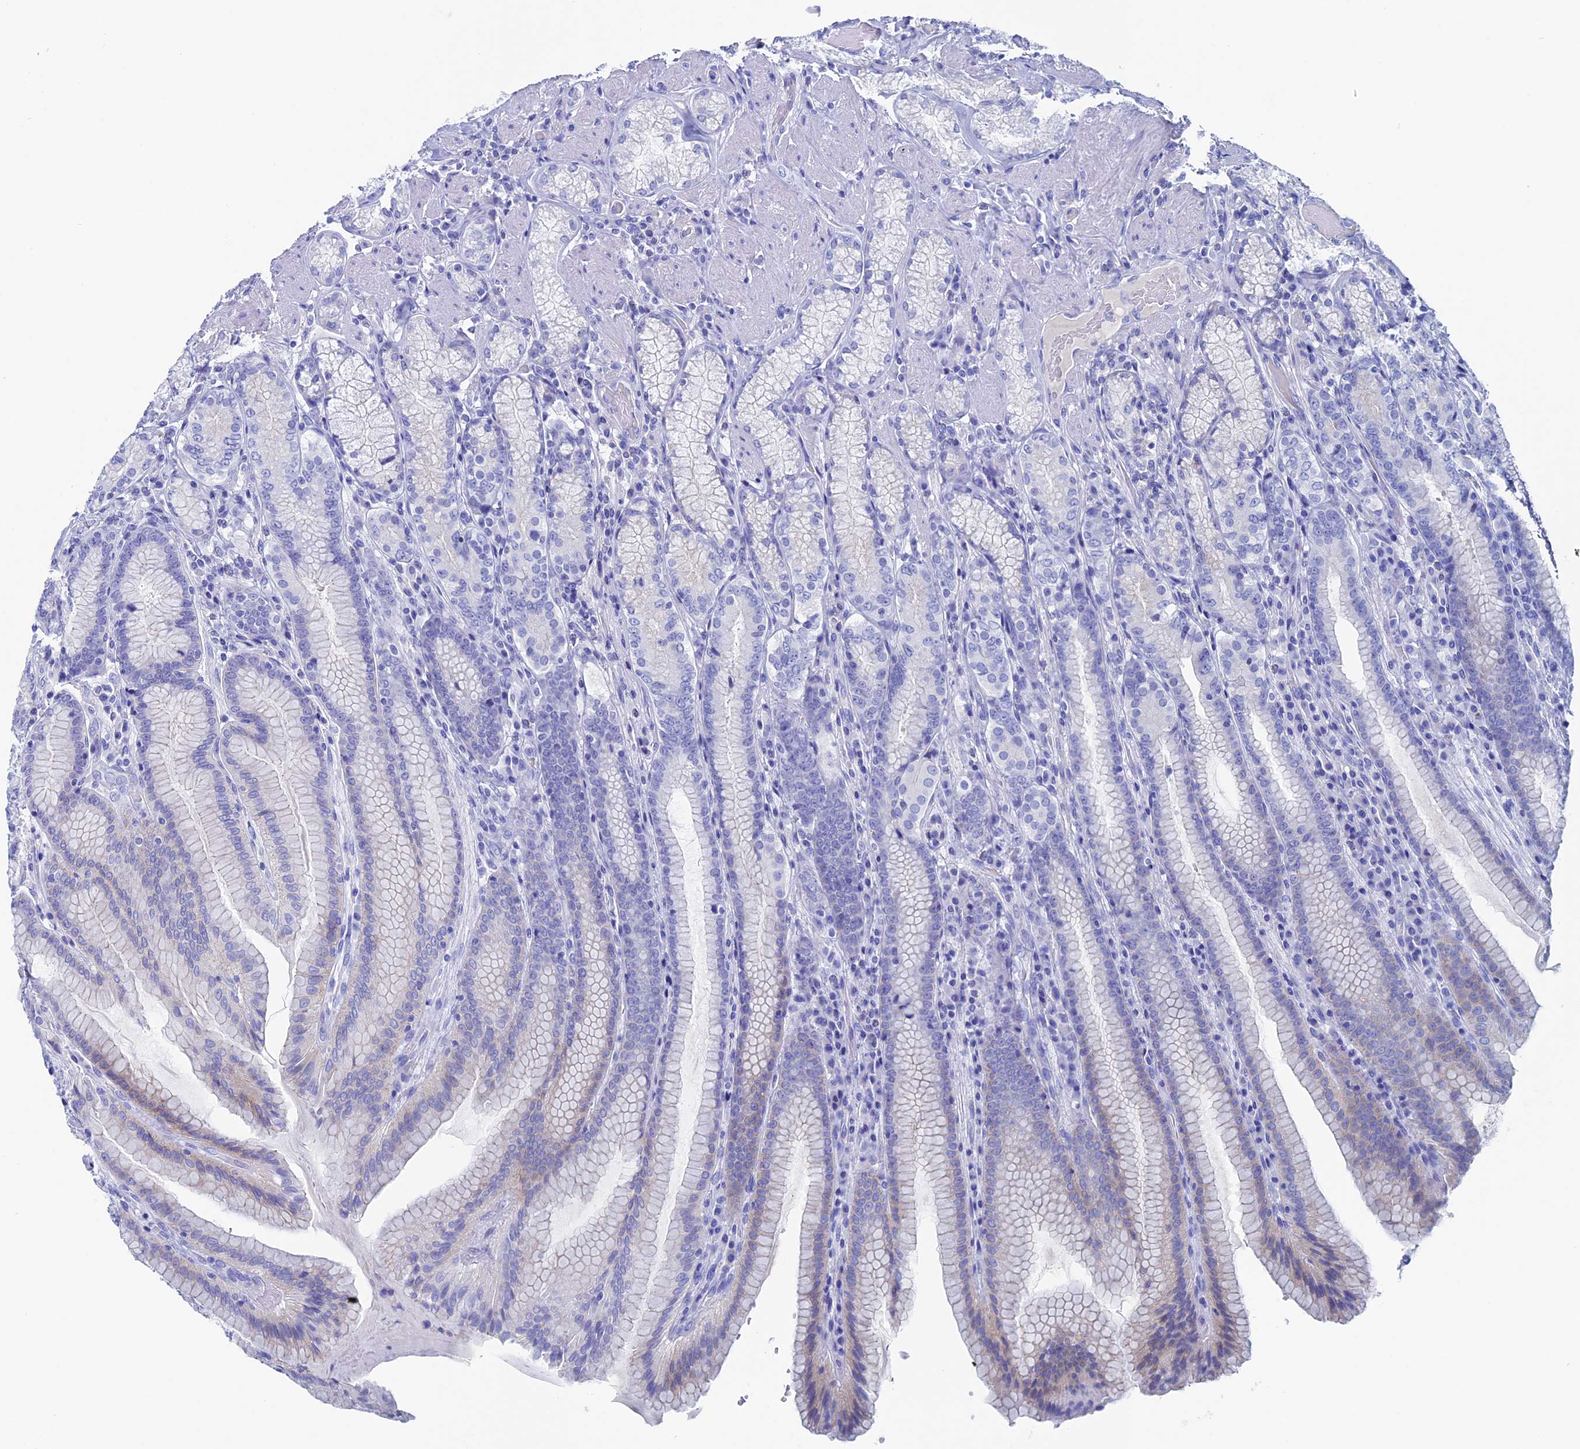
{"staining": {"intensity": "negative", "quantity": "none", "location": "none"}, "tissue": "stomach", "cell_type": "Glandular cells", "image_type": "normal", "snomed": [{"axis": "morphology", "description": "Normal tissue, NOS"}, {"axis": "topography", "description": "Stomach, upper"}, {"axis": "topography", "description": "Stomach, lower"}], "caption": "Stomach was stained to show a protein in brown. There is no significant staining in glandular cells. Brightfield microscopy of immunohistochemistry stained with DAB (brown) and hematoxylin (blue), captured at high magnification.", "gene": "UNC119", "patient": {"sex": "female", "age": 76}}